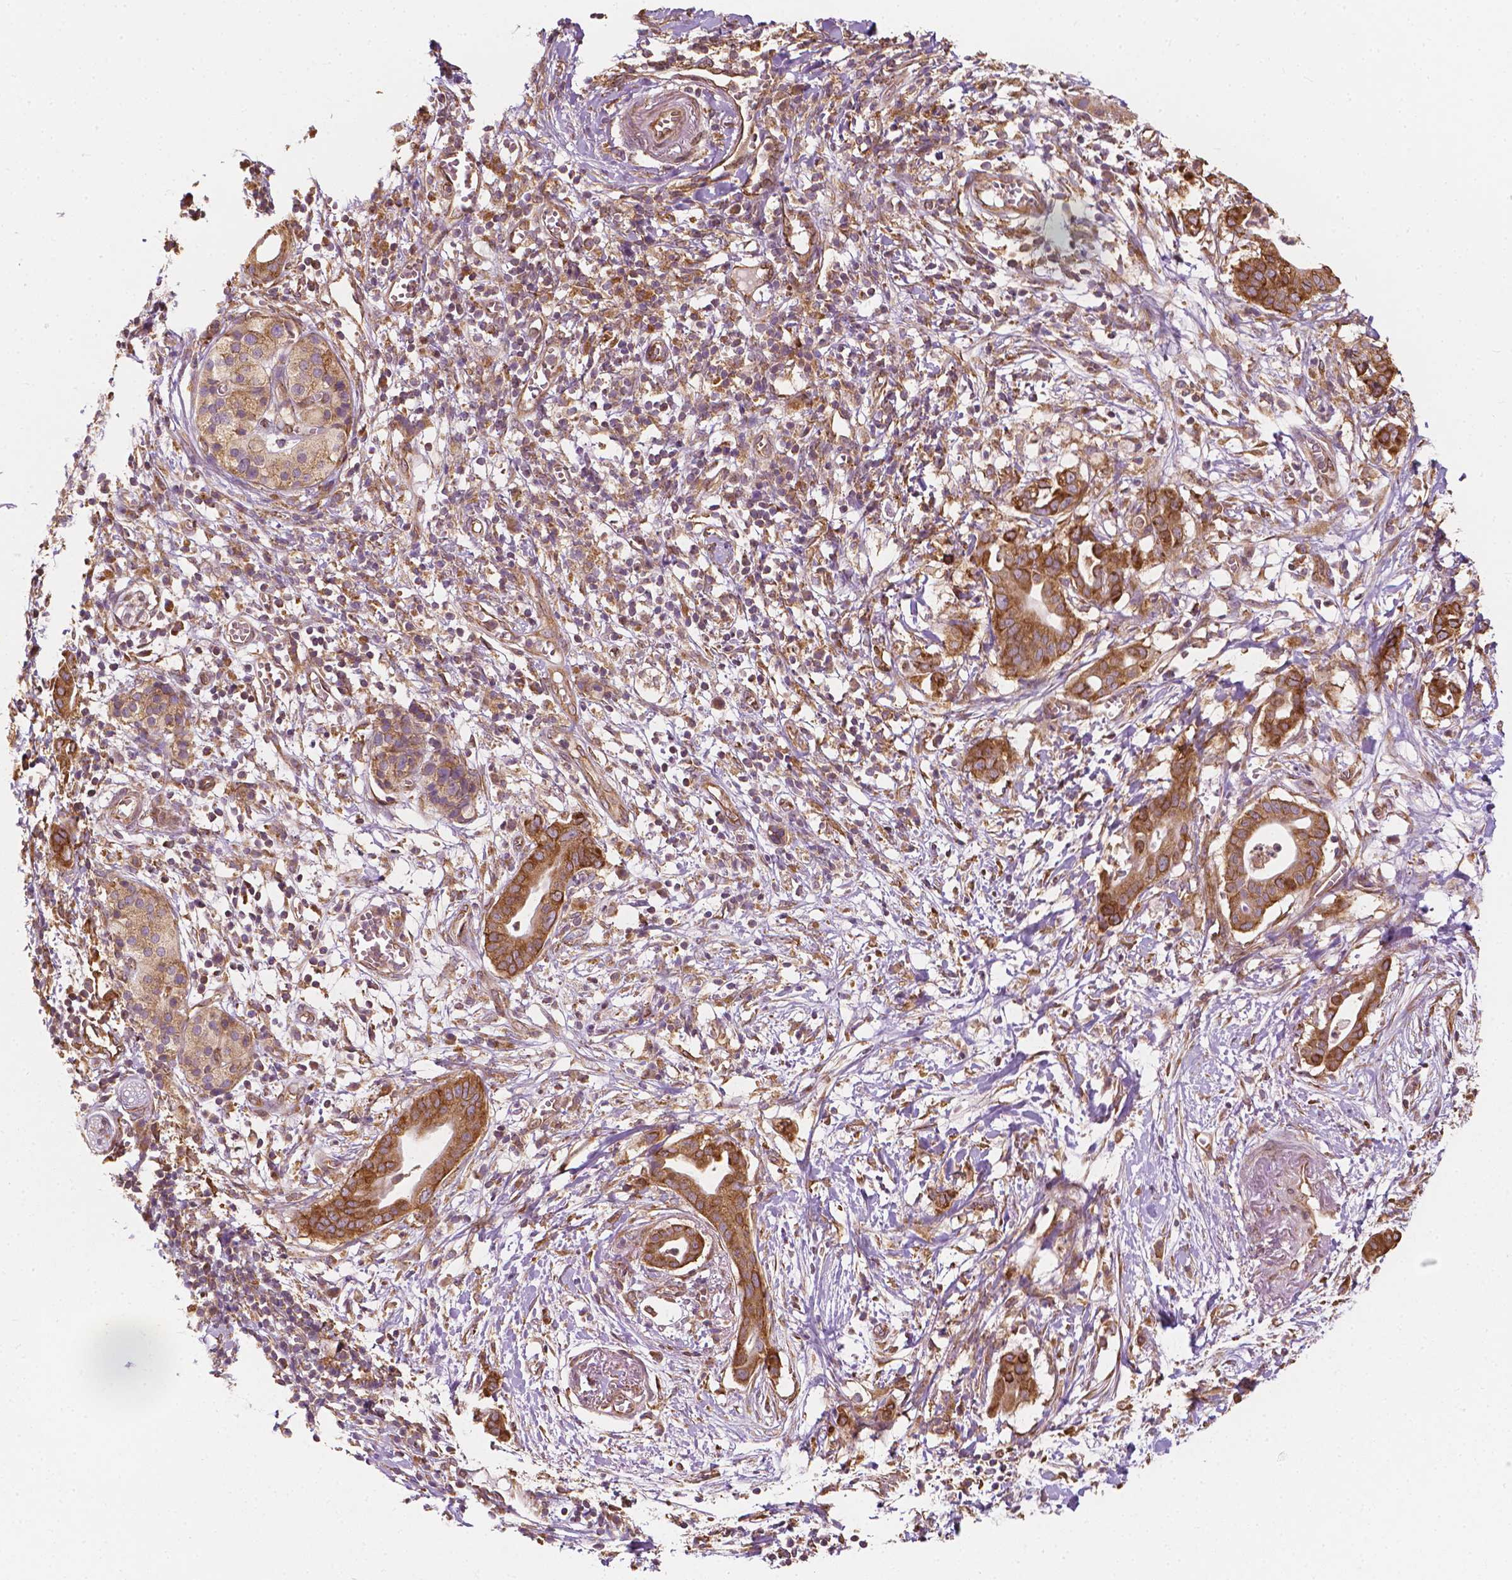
{"staining": {"intensity": "moderate", "quantity": ">75%", "location": "cytoplasmic/membranous"}, "tissue": "pancreatic cancer", "cell_type": "Tumor cells", "image_type": "cancer", "snomed": [{"axis": "morphology", "description": "Adenocarcinoma, NOS"}, {"axis": "topography", "description": "Pancreas"}], "caption": "Moderate cytoplasmic/membranous expression for a protein is seen in about >75% of tumor cells of pancreatic cancer (adenocarcinoma) using immunohistochemistry.", "gene": "G3BP1", "patient": {"sex": "male", "age": 61}}